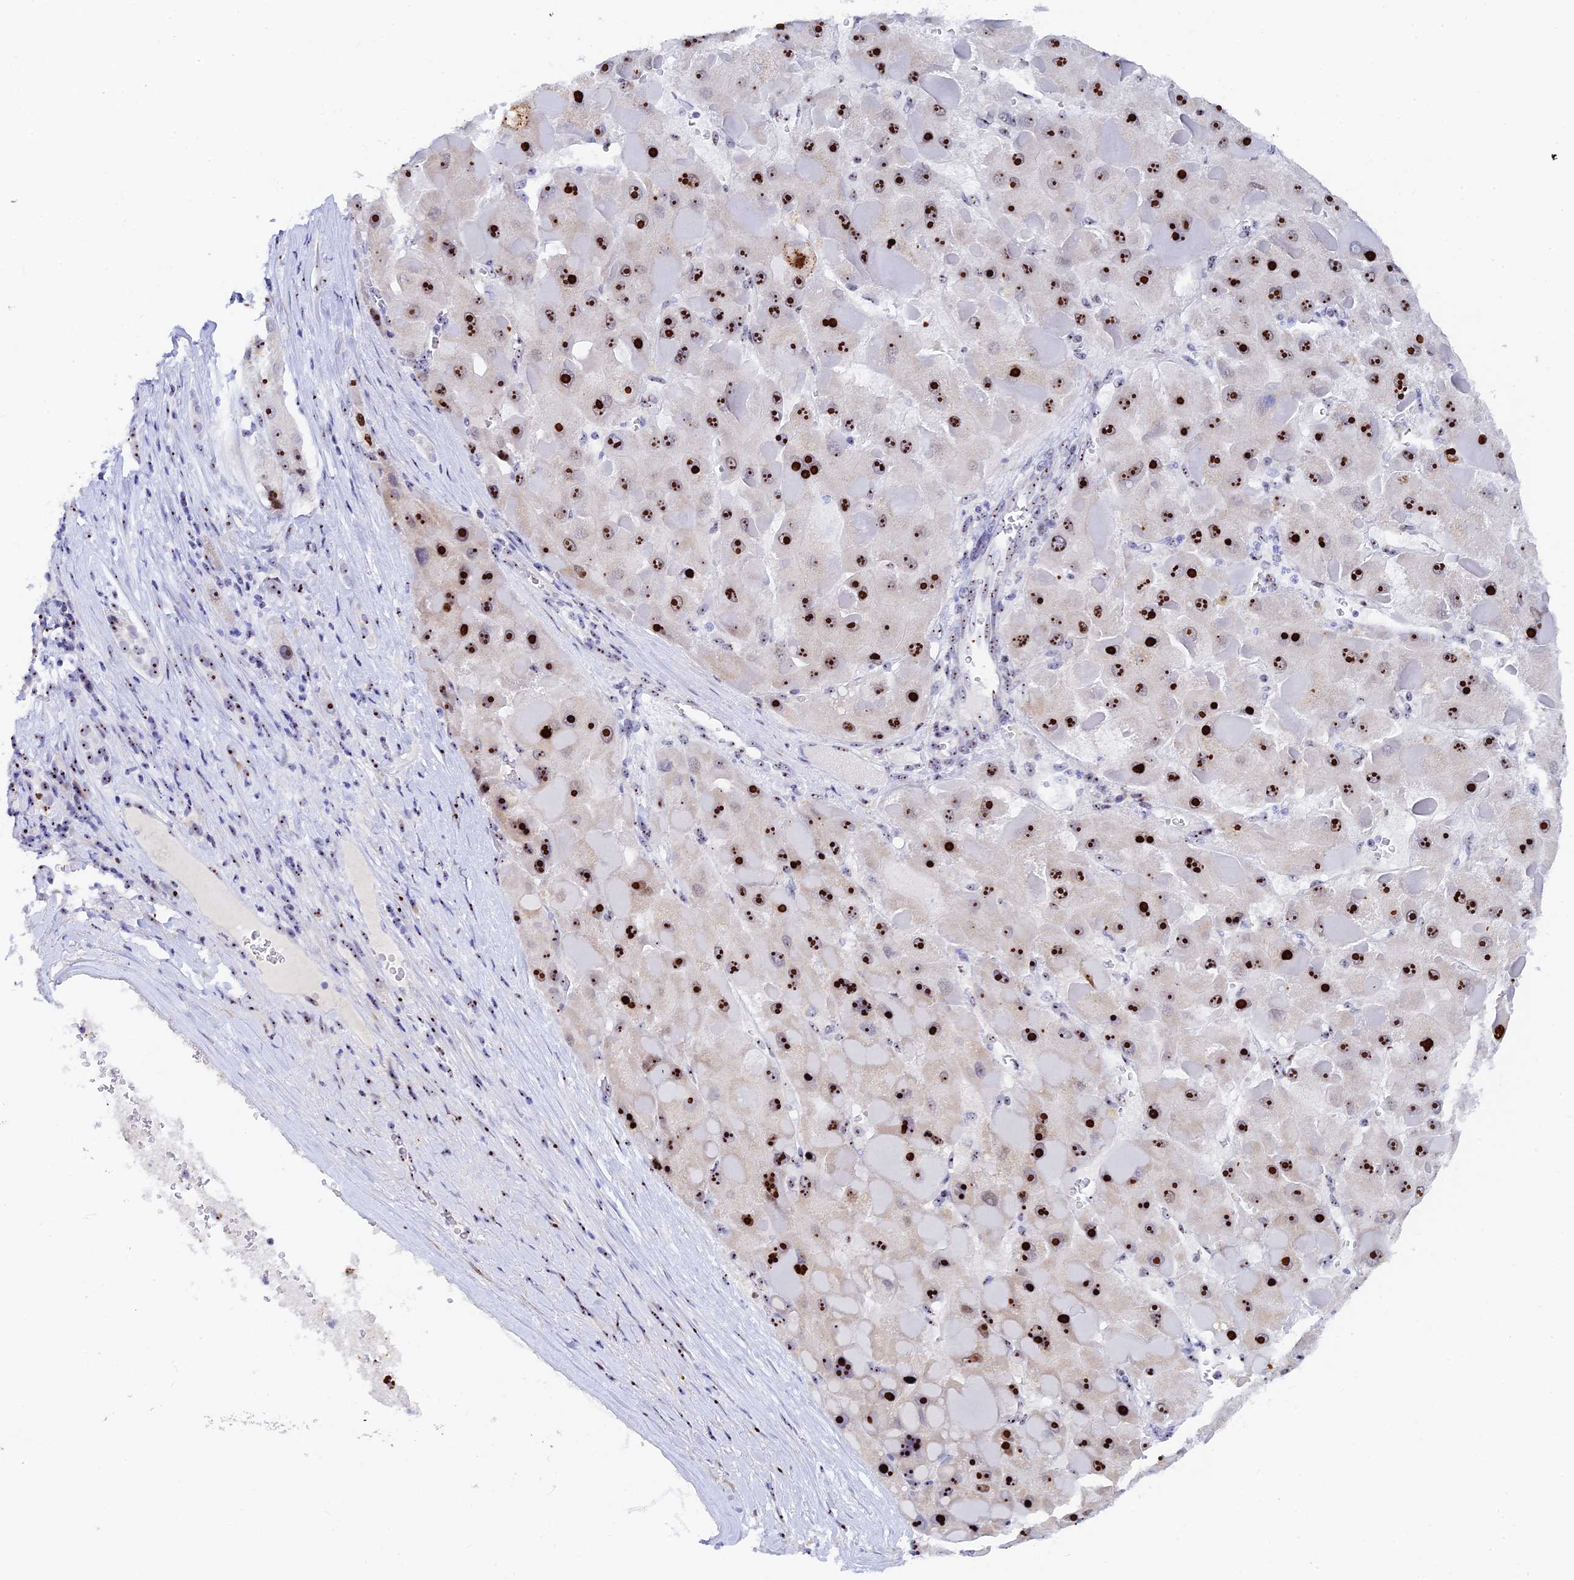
{"staining": {"intensity": "strong", "quantity": ">75%", "location": "nuclear"}, "tissue": "liver cancer", "cell_type": "Tumor cells", "image_type": "cancer", "snomed": [{"axis": "morphology", "description": "Carcinoma, Hepatocellular, NOS"}, {"axis": "topography", "description": "Liver"}], "caption": "Protein expression analysis of human liver cancer (hepatocellular carcinoma) reveals strong nuclear staining in approximately >75% of tumor cells. Immunohistochemistry (ihc) stains the protein in brown and the nuclei are stained blue.", "gene": "RSL1D1", "patient": {"sex": "female", "age": 73}}